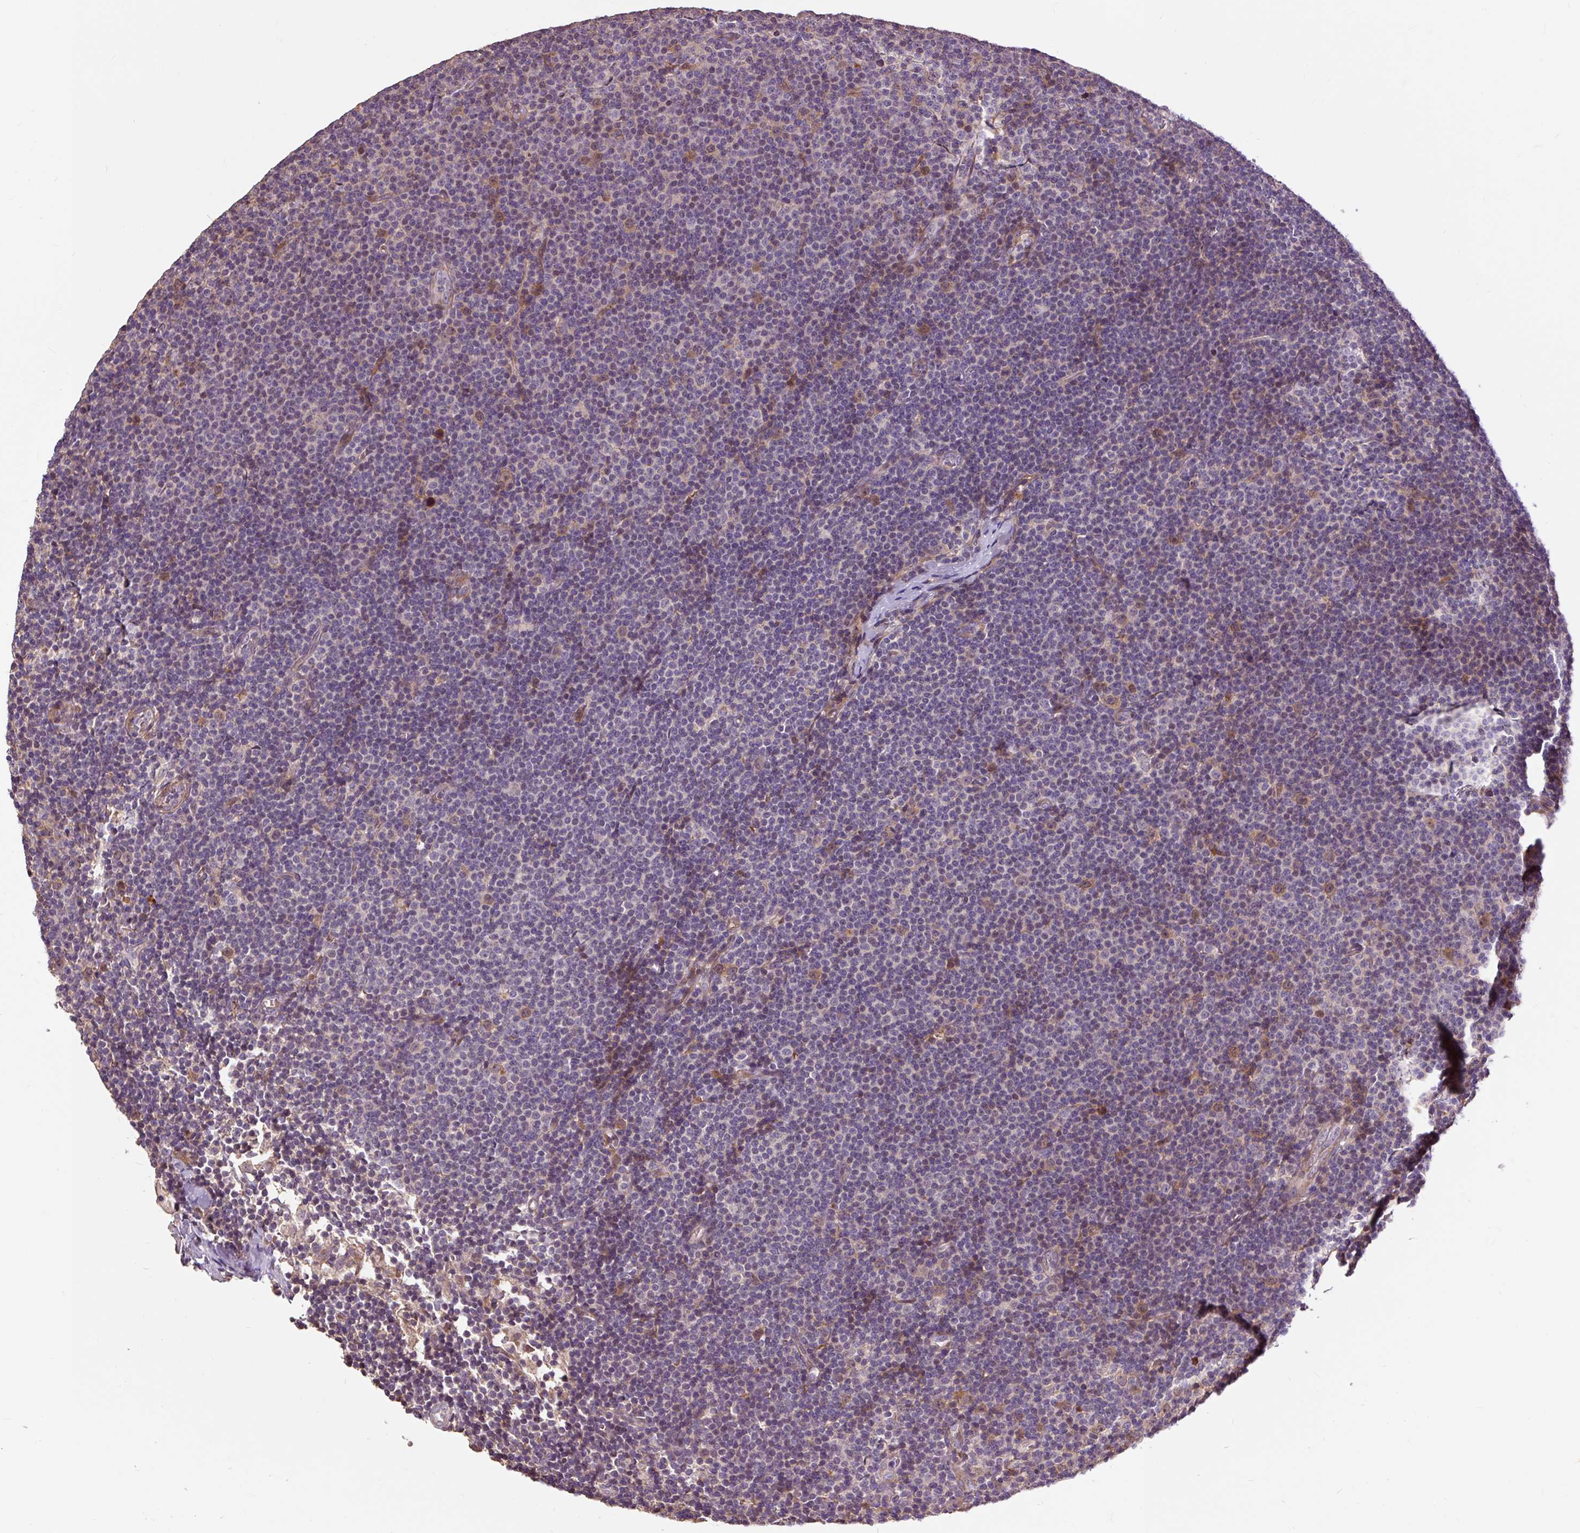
{"staining": {"intensity": "negative", "quantity": "none", "location": "none"}, "tissue": "lymphoma", "cell_type": "Tumor cells", "image_type": "cancer", "snomed": [{"axis": "morphology", "description": "Malignant lymphoma, non-Hodgkin's type, Low grade"}, {"axis": "topography", "description": "Lymph node"}], "caption": "Micrograph shows no protein positivity in tumor cells of low-grade malignant lymphoma, non-Hodgkin's type tissue. Brightfield microscopy of immunohistochemistry (IHC) stained with DAB (3,3'-diaminobenzidine) (brown) and hematoxylin (blue), captured at high magnification.", "gene": "PRIMPOL", "patient": {"sex": "male", "age": 48}}